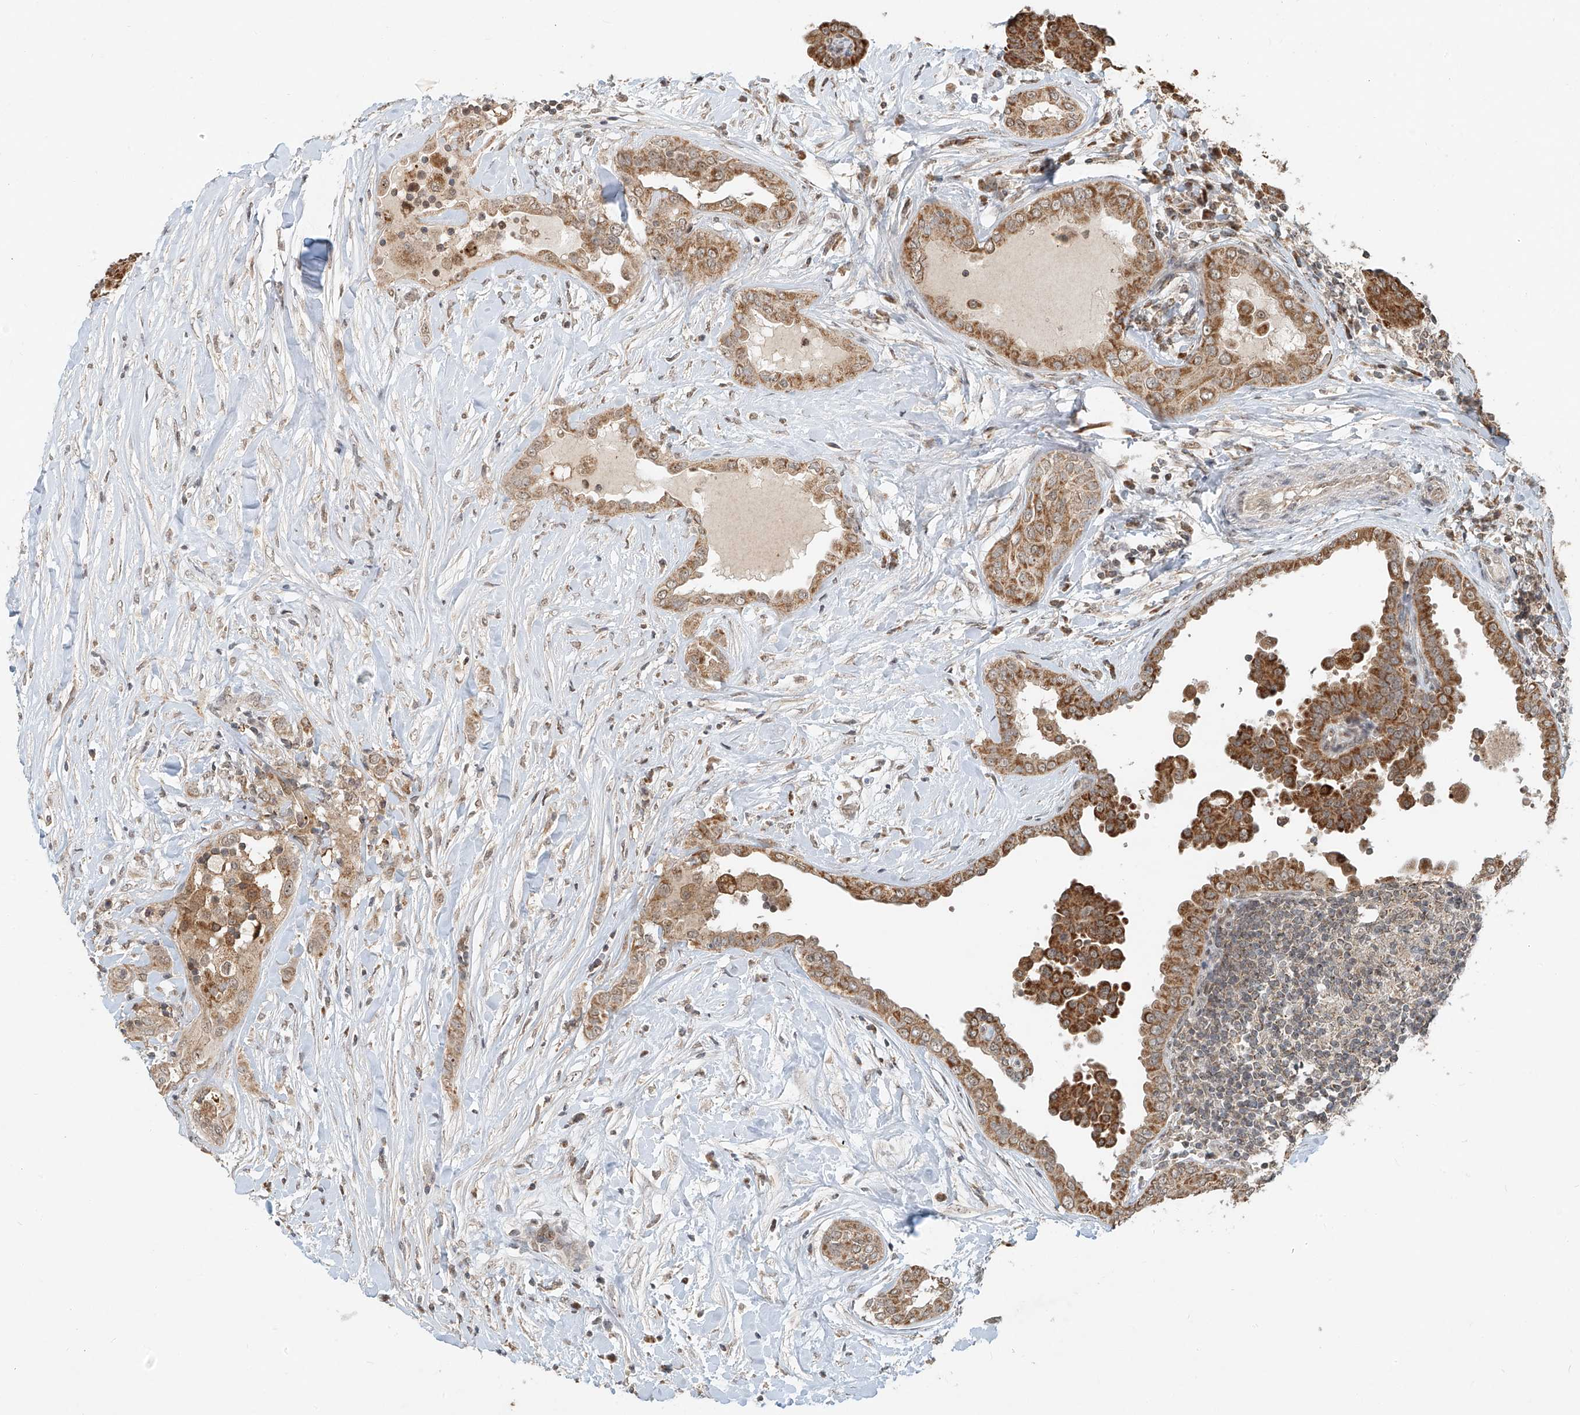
{"staining": {"intensity": "moderate", "quantity": ">75%", "location": "cytoplasmic/membranous"}, "tissue": "thyroid cancer", "cell_type": "Tumor cells", "image_type": "cancer", "snomed": [{"axis": "morphology", "description": "Papillary adenocarcinoma, NOS"}, {"axis": "topography", "description": "Thyroid gland"}], "caption": "Immunohistochemical staining of human thyroid papillary adenocarcinoma displays medium levels of moderate cytoplasmic/membranous expression in about >75% of tumor cells.", "gene": "SYTL3", "patient": {"sex": "male", "age": 33}}